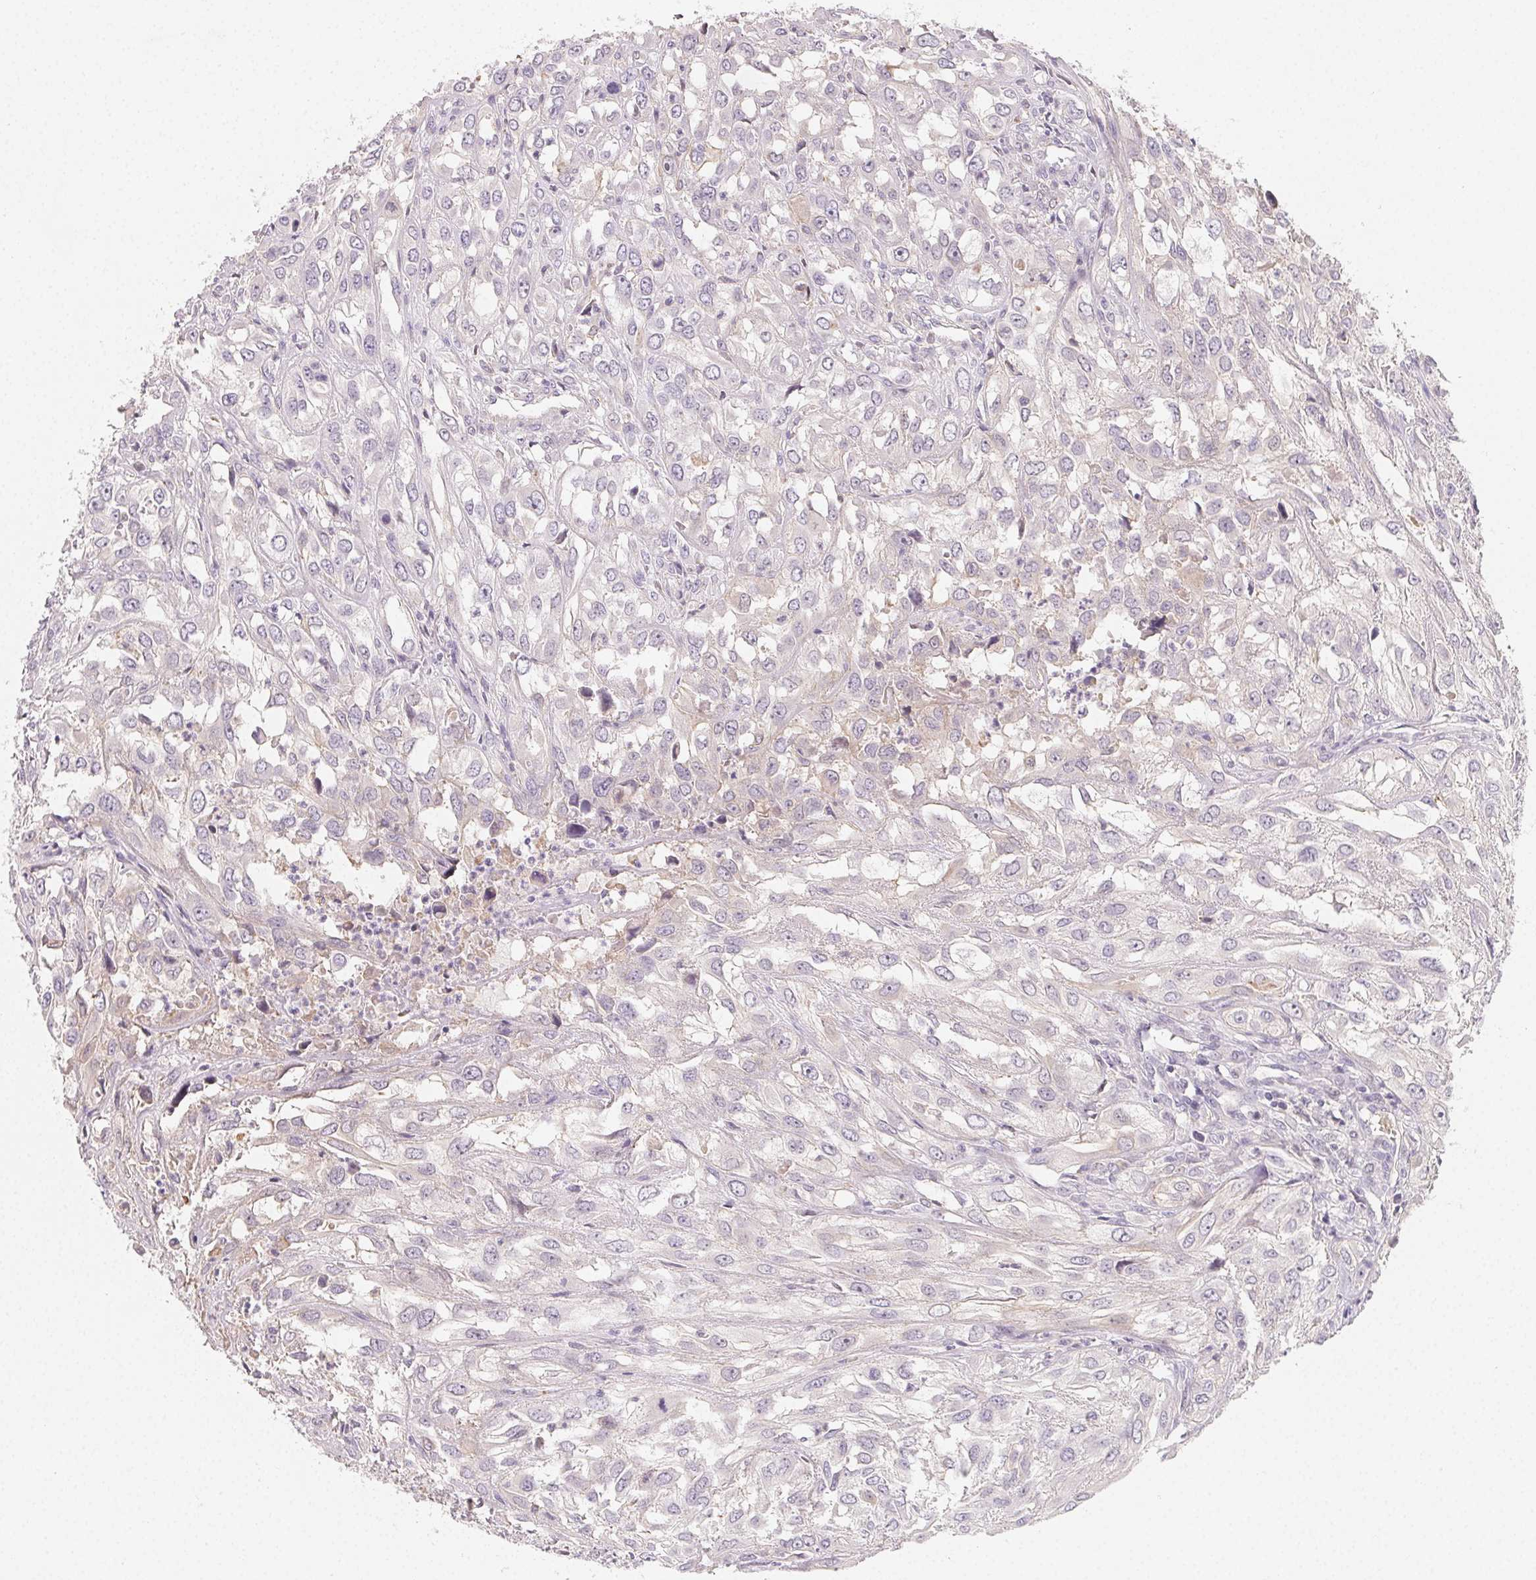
{"staining": {"intensity": "negative", "quantity": "none", "location": "none"}, "tissue": "urothelial cancer", "cell_type": "Tumor cells", "image_type": "cancer", "snomed": [{"axis": "morphology", "description": "Urothelial carcinoma, High grade"}, {"axis": "topography", "description": "Urinary bladder"}], "caption": "This is a image of immunohistochemistry staining of urothelial carcinoma (high-grade), which shows no staining in tumor cells. (DAB (3,3'-diaminobenzidine) immunohistochemistry with hematoxylin counter stain).", "gene": "LRRC23", "patient": {"sex": "male", "age": 67}}